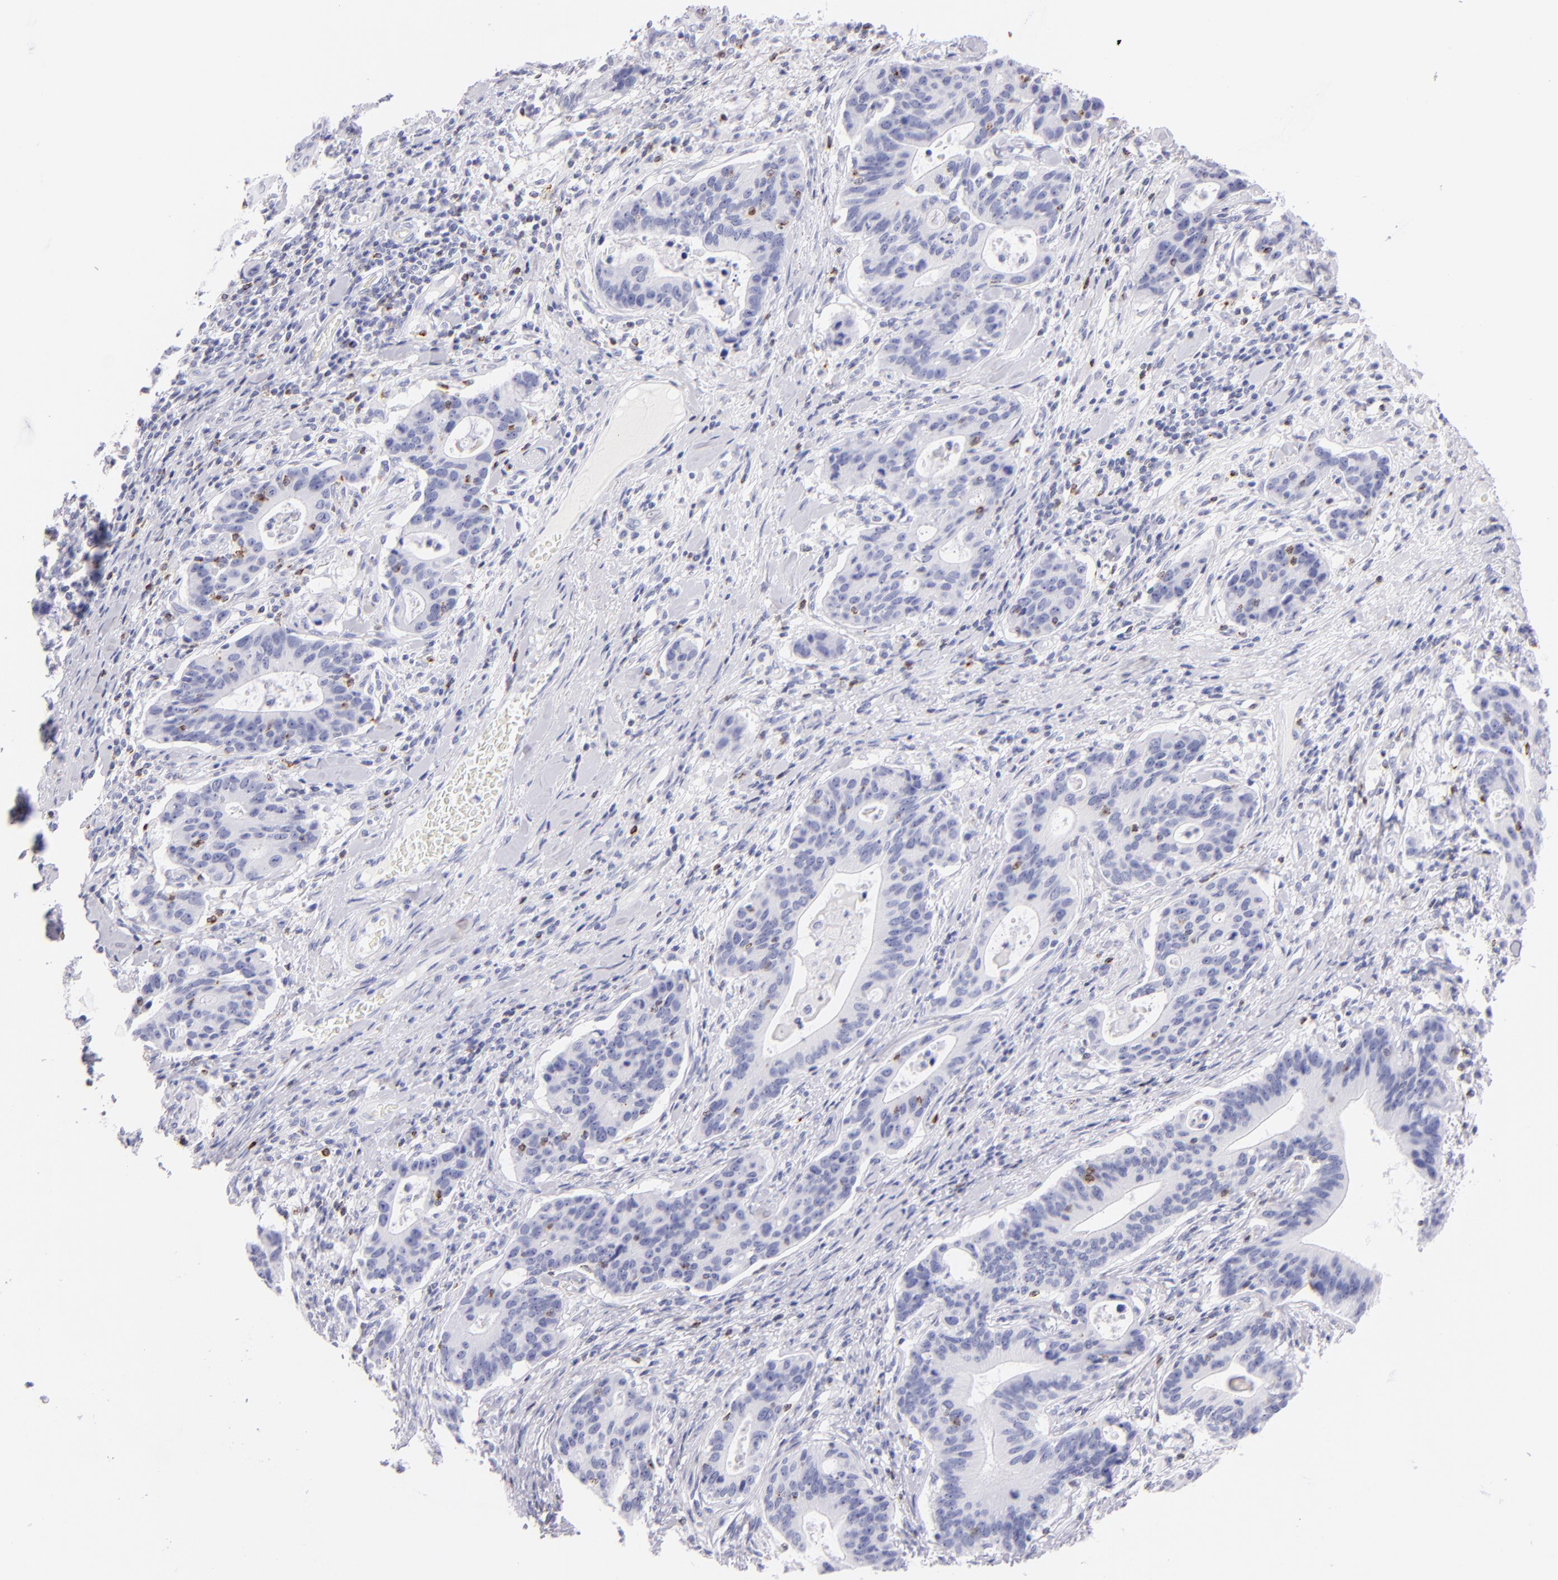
{"staining": {"intensity": "negative", "quantity": "none", "location": "none"}, "tissue": "stomach cancer", "cell_type": "Tumor cells", "image_type": "cancer", "snomed": [{"axis": "morphology", "description": "Adenocarcinoma, NOS"}, {"axis": "topography", "description": "Esophagus"}, {"axis": "topography", "description": "Stomach"}], "caption": "High magnification brightfield microscopy of stomach cancer stained with DAB (brown) and counterstained with hematoxylin (blue): tumor cells show no significant expression. (Stains: DAB (3,3'-diaminobenzidine) IHC with hematoxylin counter stain, Microscopy: brightfield microscopy at high magnification).", "gene": "PRF1", "patient": {"sex": "male", "age": 74}}